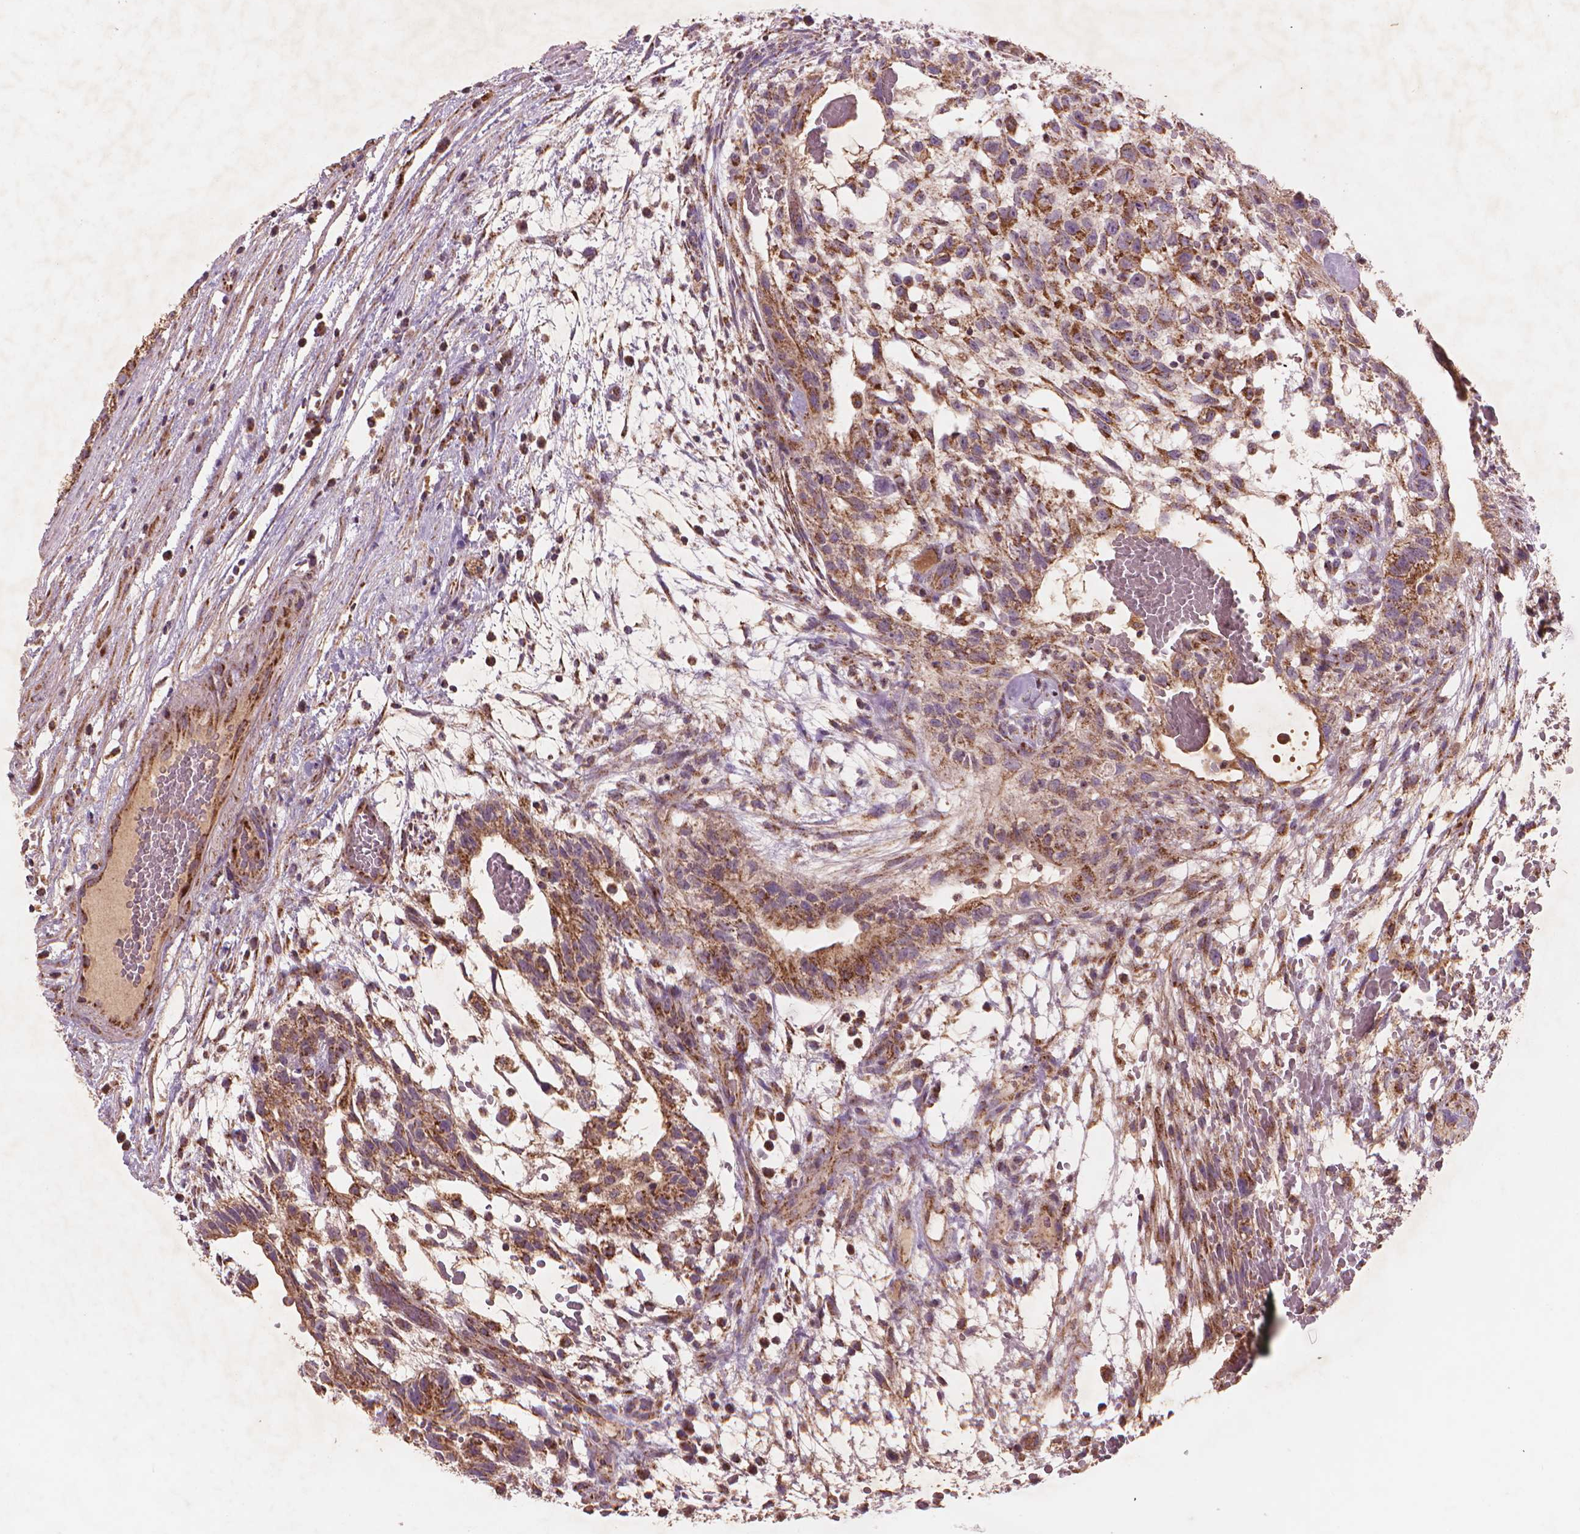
{"staining": {"intensity": "moderate", "quantity": ">75%", "location": "cytoplasmic/membranous"}, "tissue": "testis cancer", "cell_type": "Tumor cells", "image_type": "cancer", "snomed": [{"axis": "morphology", "description": "Normal tissue, NOS"}, {"axis": "morphology", "description": "Carcinoma, Embryonal, NOS"}, {"axis": "topography", "description": "Testis"}], "caption": "Protein staining reveals moderate cytoplasmic/membranous expression in about >75% of tumor cells in testis embryonal carcinoma.", "gene": "NLRX1", "patient": {"sex": "male", "age": 32}}